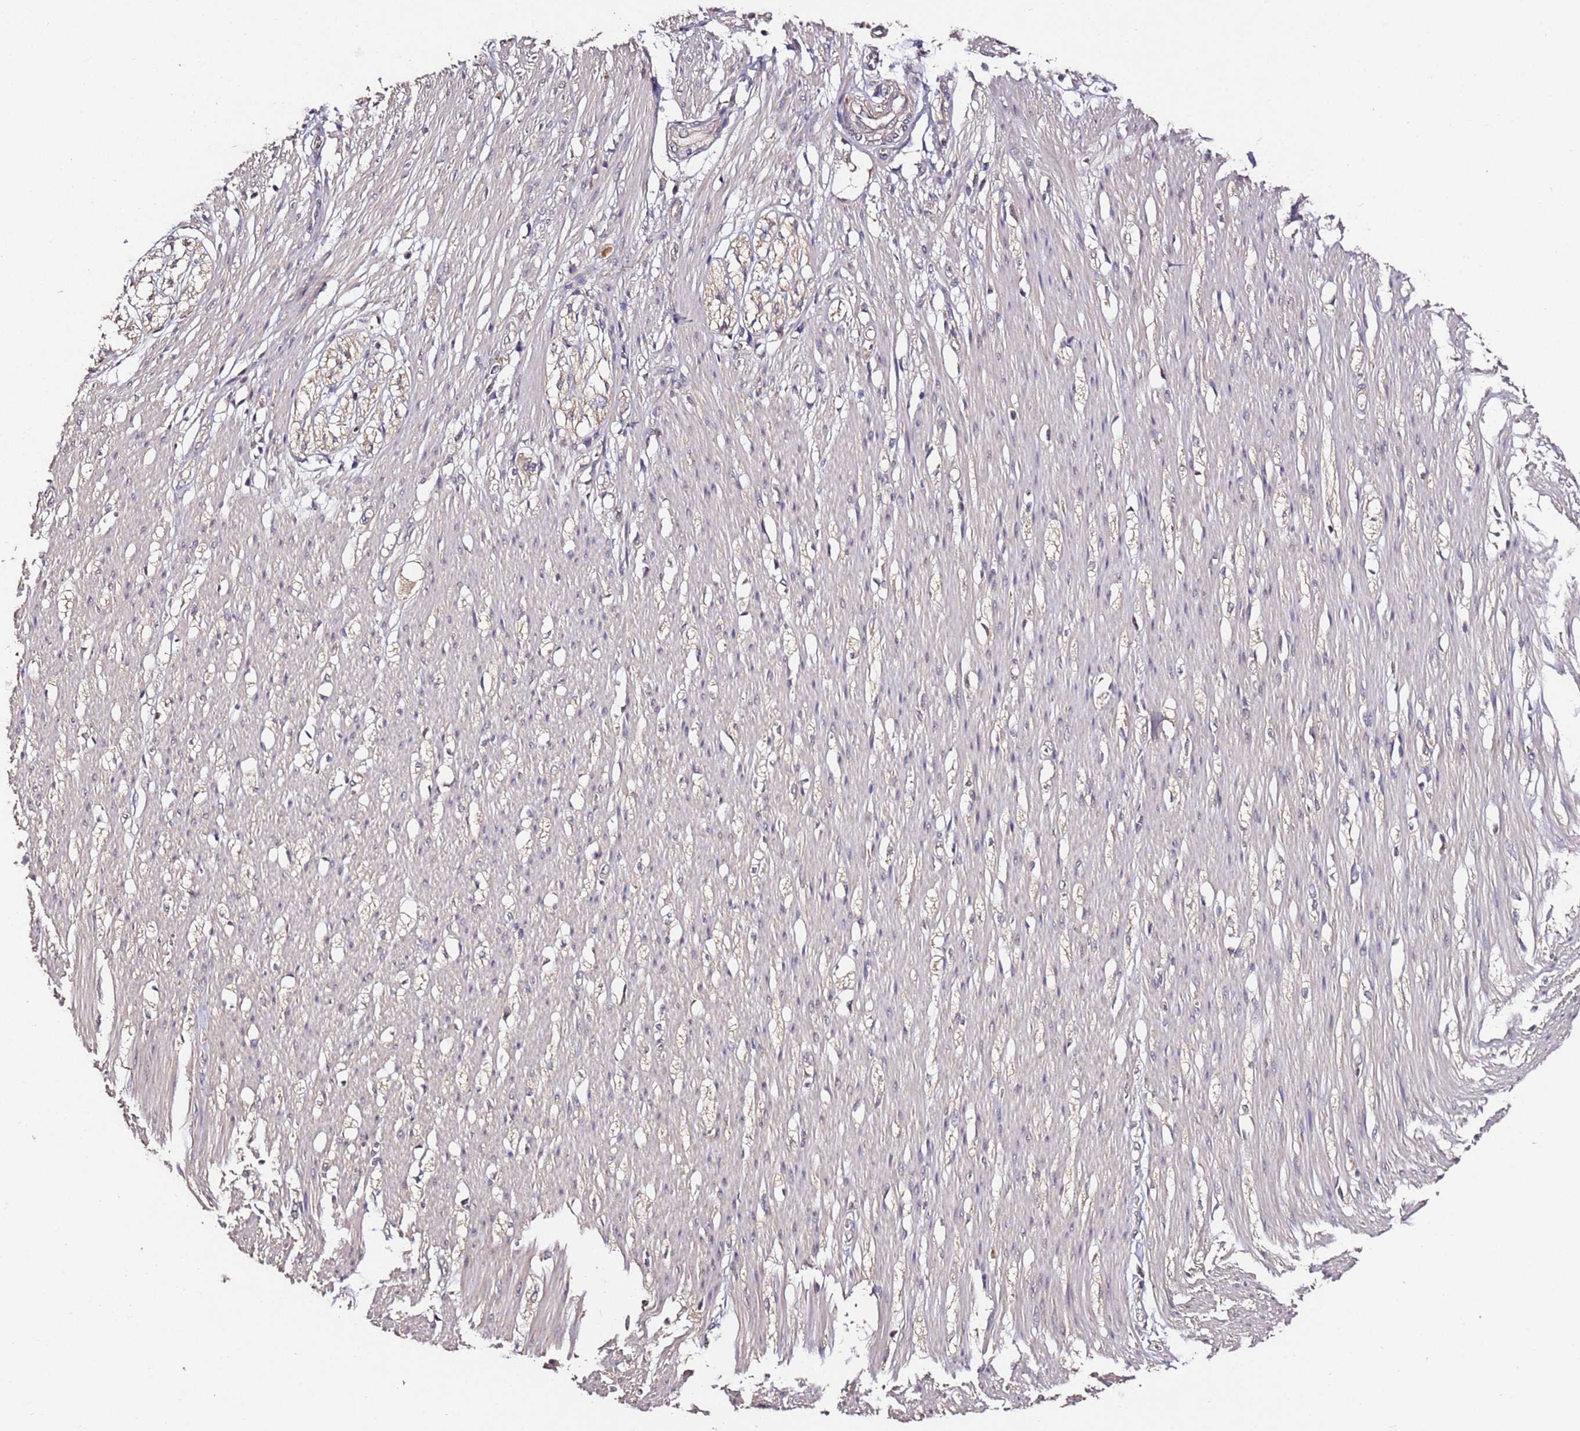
{"staining": {"intensity": "negative", "quantity": "none", "location": "none"}, "tissue": "smooth muscle", "cell_type": "Smooth muscle cells", "image_type": "normal", "snomed": [{"axis": "morphology", "description": "Normal tissue, NOS"}, {"axis": "morphology", "description": "Adenocarcinoma, NOS"}, {"axis": "topography", "description": "Colon"}, {"axis": "topography", "description": "Peripheral nerve tissue"}], "caption": "The IHC micrograph has no significant positivity in smooth muscle cells of smooth muscle.", "gene": "C6orf136", "patient": {"sex": "male", "age": 14}}